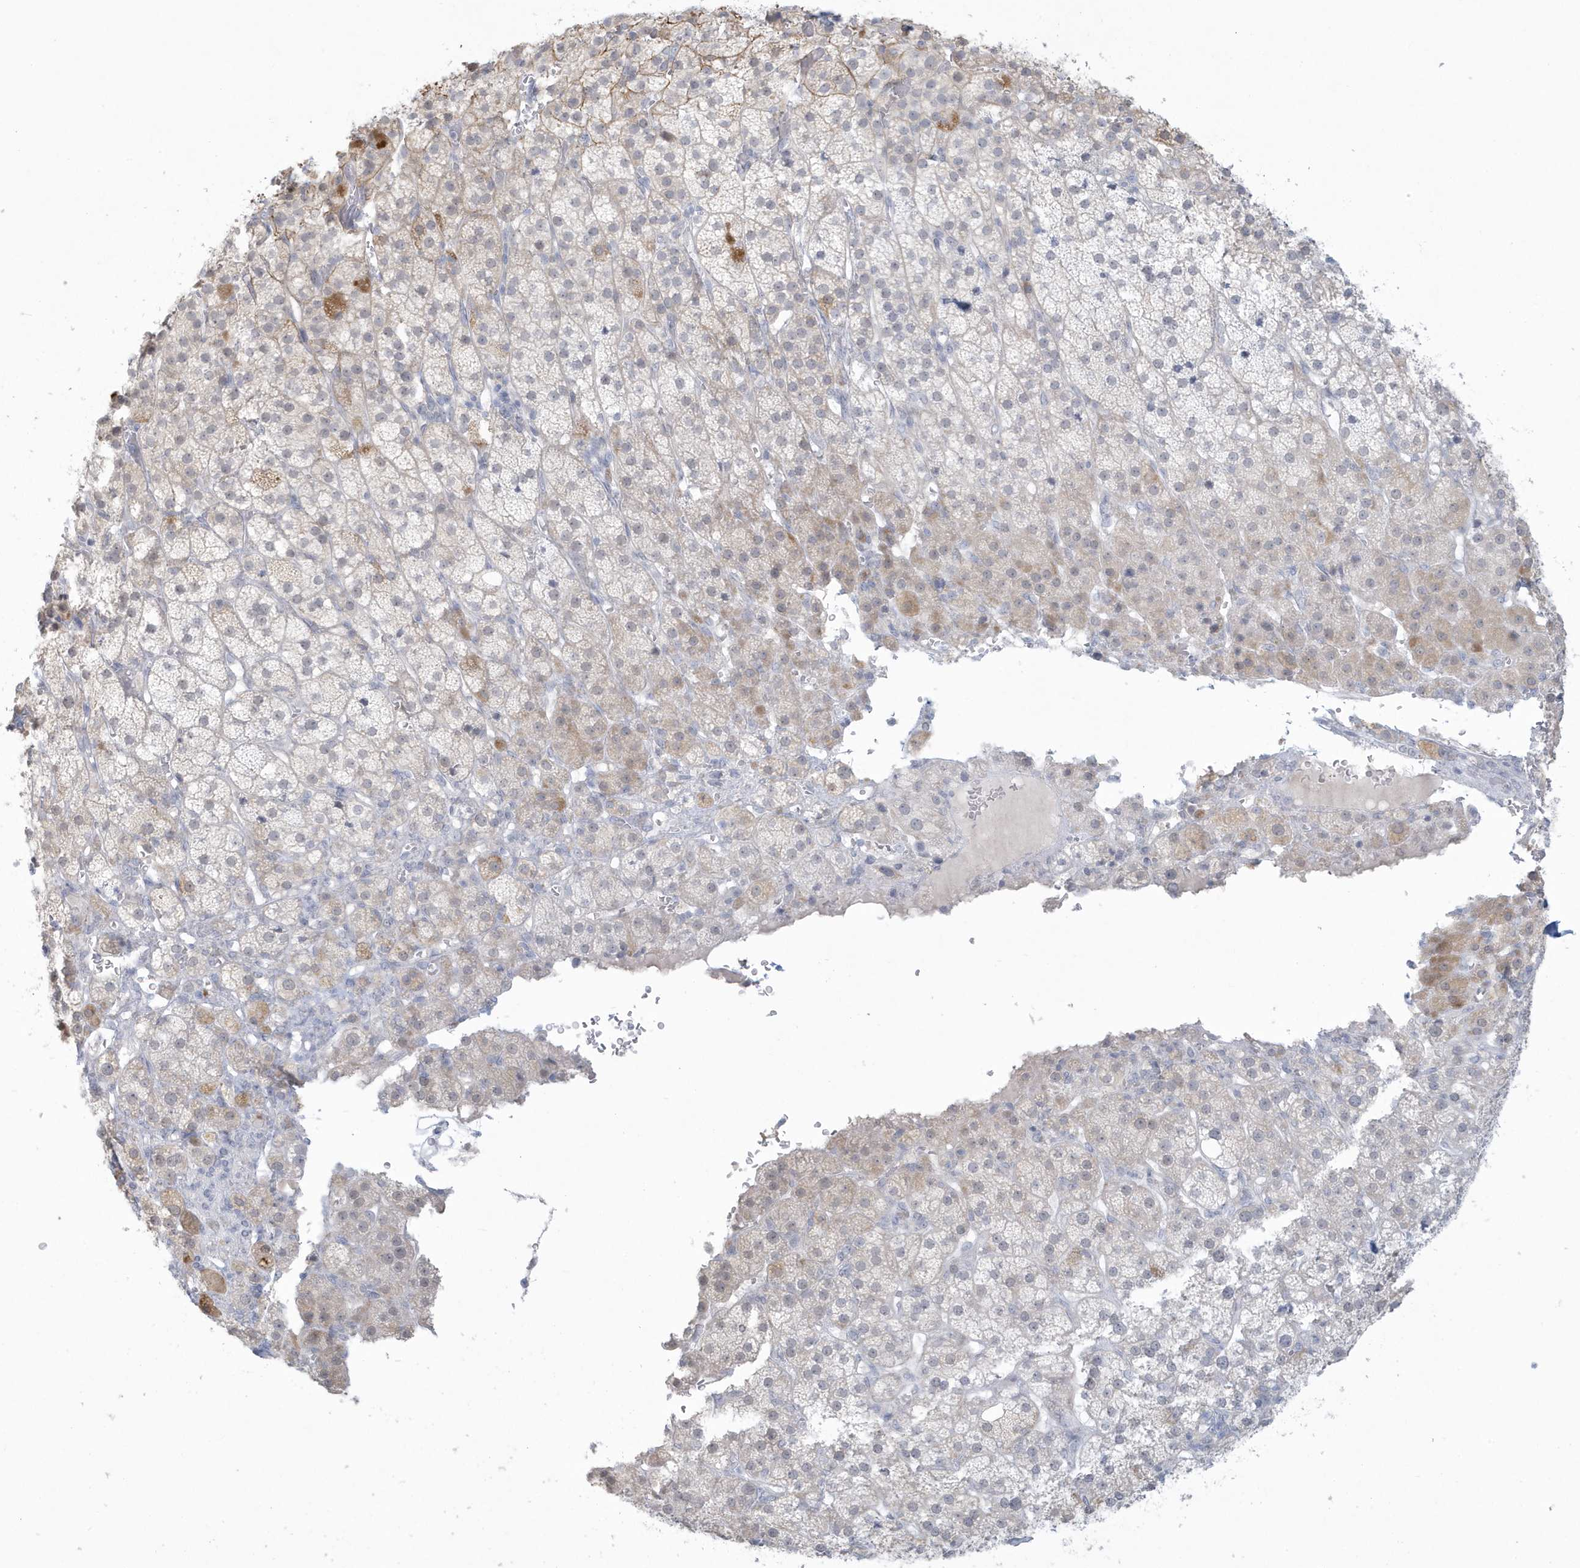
{"staining": {"intensity": "weak", "quantity": "<25%", "location": "cytoplasmic/membranous"}, "tissue": "adrenal gland", "cell_type": "Glandular cells", "image_type": "normal", "snomed": [{"axis": "morphology", "description": "Normal tissue, NOS"}, {"axis": "topography", "description": "Adrenal gland"}], "caption": "Immunohistochemistry histopathology image of benign human adrenal gland stained for a protein (brown), which displays no staining in glandular cells.", "gene": "HERC6", "patient": {"sex": "female", "age": 57}}